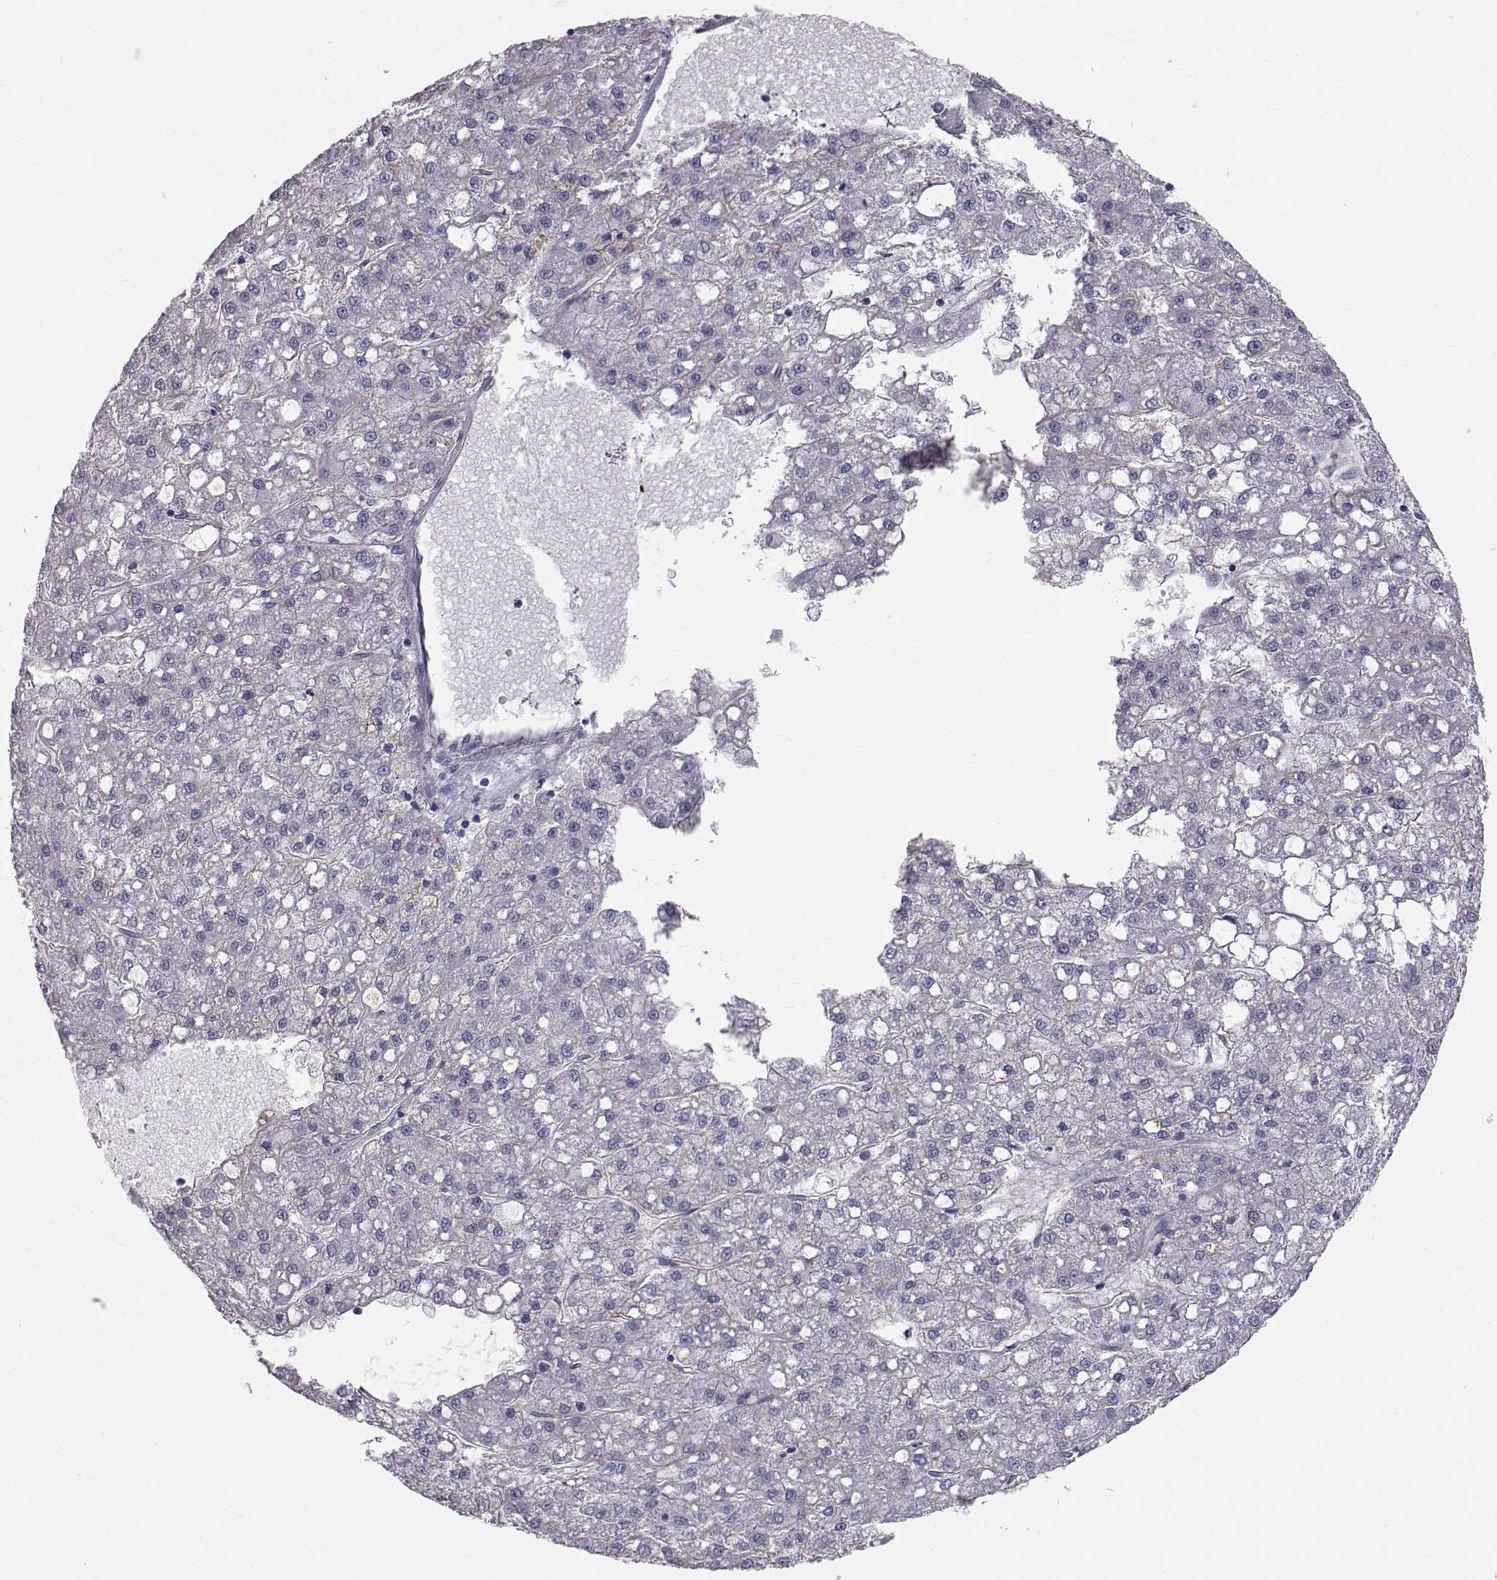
{"staining": {"intensity": "negative", "quantity": "none", "location": "none"}, "tissue": "liver cancer", "cell_type": "Tumor cells", "image_type": "cancer", "snomed": [{"axis": "morphology", "description": "Carcinoma, Hepatocellular, NOS"}, {"axis": "topography", "description": "Liver"}], "caption": "This is a histopathology image of immunohistochemistry staining of hepatocellular carcinoma (liver), which shows no positivity in tumor cells. (Stains: DAB immunohistochemistry (IHC) with hematoxylin counter stain, Microscopy: brightfield microscopy at high magnification).", "gene": "SPDYE4", "patient": {"sex": "male", "age": 67}}